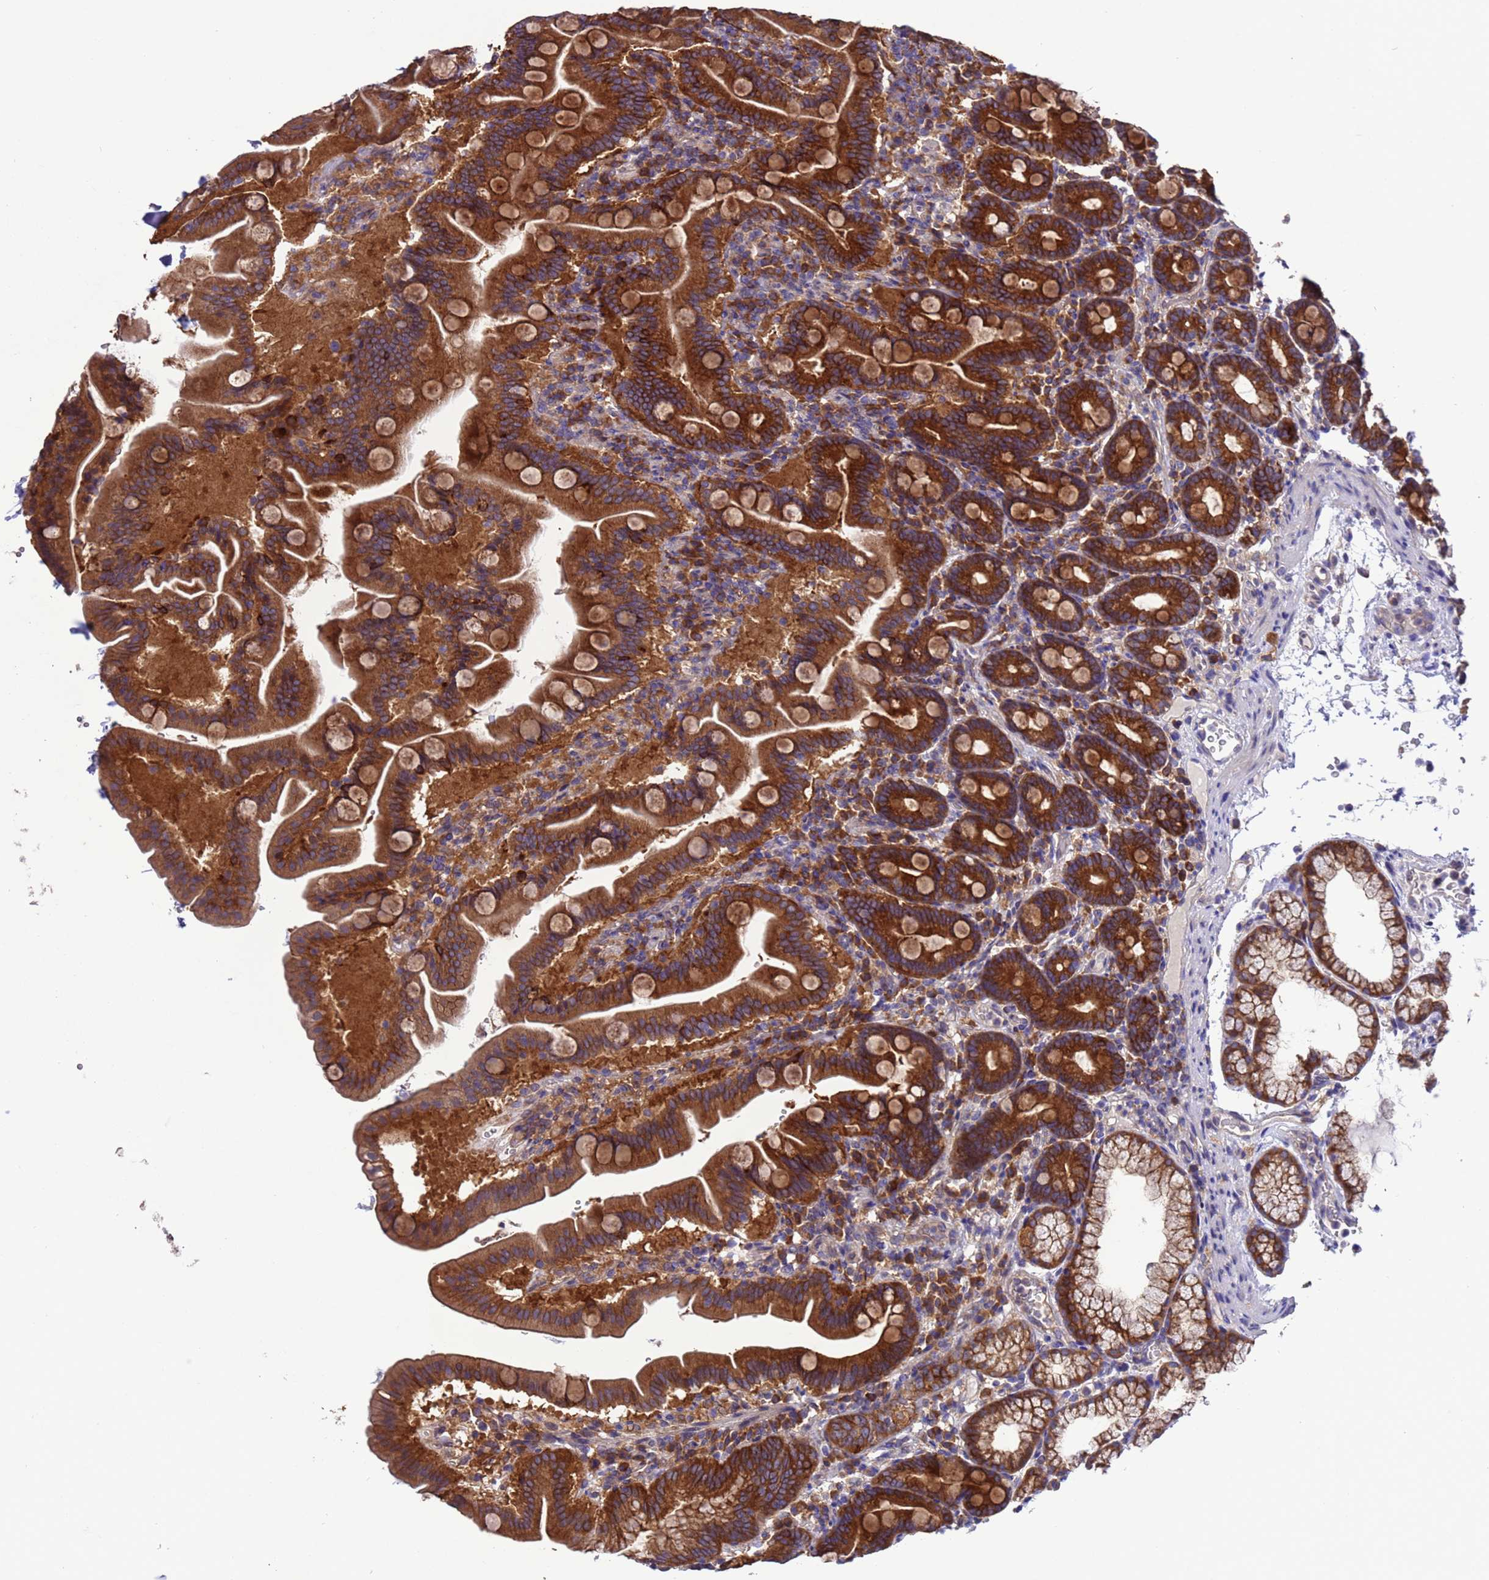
{"staining": {"intensity": "strong", "quantity": ">75%", "location": "cytoplasmic/membranous"}, "tissue": "duodenum", "cell_type": "Glandular cells", "image_type": "normal", "snomed": [{"axis": "morphology", "description": "Normal tissue, NOS"}, {"axis": "topography", "description": "Duodenum"}], "caption": "Immunohistochemical staining of normal human duodenum exhibits high levels of strong cytoplasmic/membranous staining in approximately >75% of glandular cells. The staining was performed using DAB, with brown indicating positive protein expression. Nuclei are stained blue with hematoxylin.", "gene": "ARHGAP12", "patient": {"sex": "male", "age": 54}}